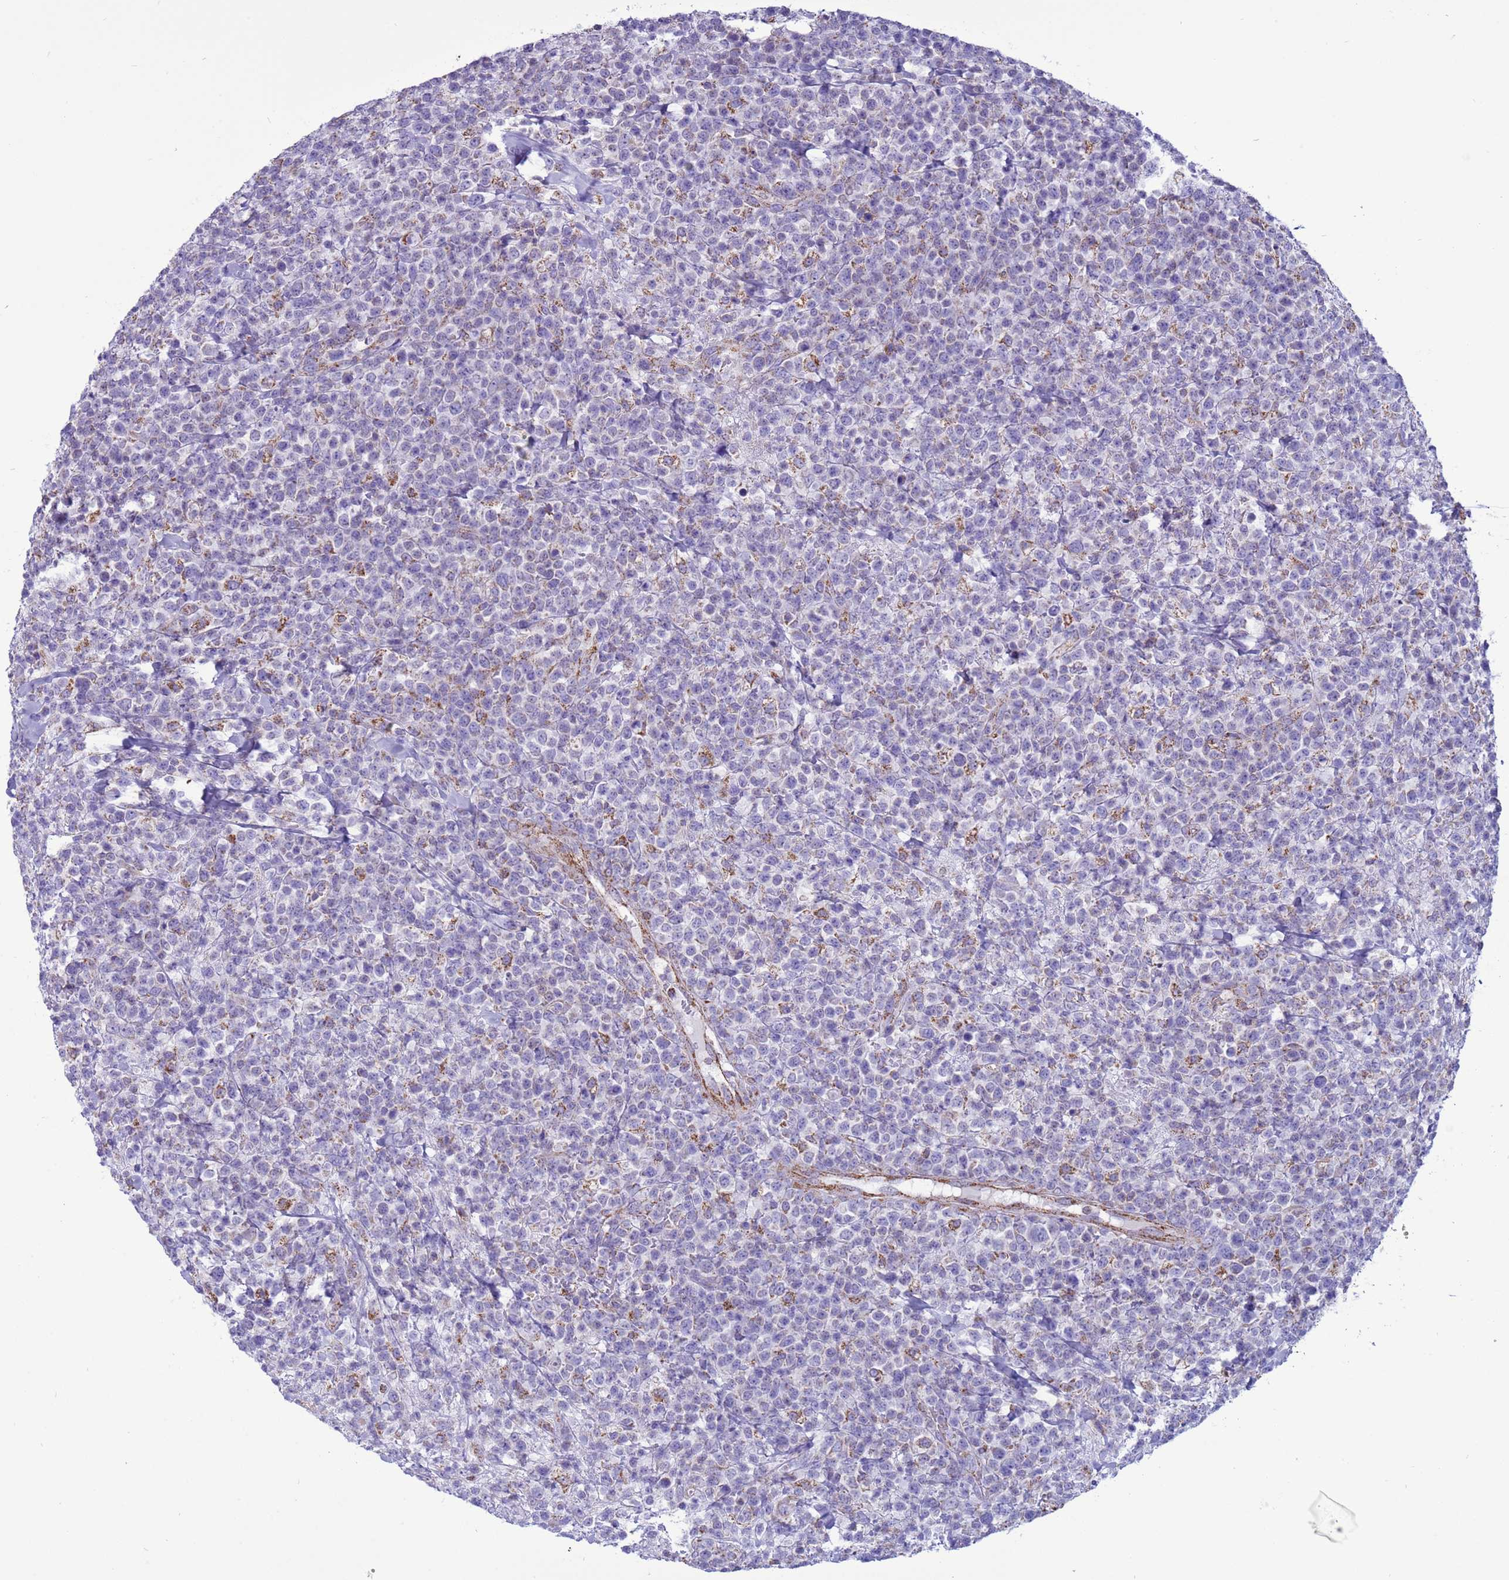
{"staining": {"intensity": "negative", "quantity": "none", "location": "none"}, "tissue": "lymphoma", "cell_type": "Tumor cells", "image_type": "cancer", "snomed": [{"axis": "morphology", "description": "Malignant lymphoma, non-Hodgkin's type, High grade"}, {"axis": "topography", "description": "Colon"}], "caption": "High power microscopy photomicrograph of an immunohistochemistry (IHC) histopathology image of lymphoma, revealing no significant positivity in tumor cells. The staining was performed using DAB (3,3'-diaminobenzidine) to visualize the protein expression in brown, while the nuclei were stained in blue with hematoxylin (Magnification: 20x).", "gene": "NCALD", "patient": {"sex": "female", "age": 53}}